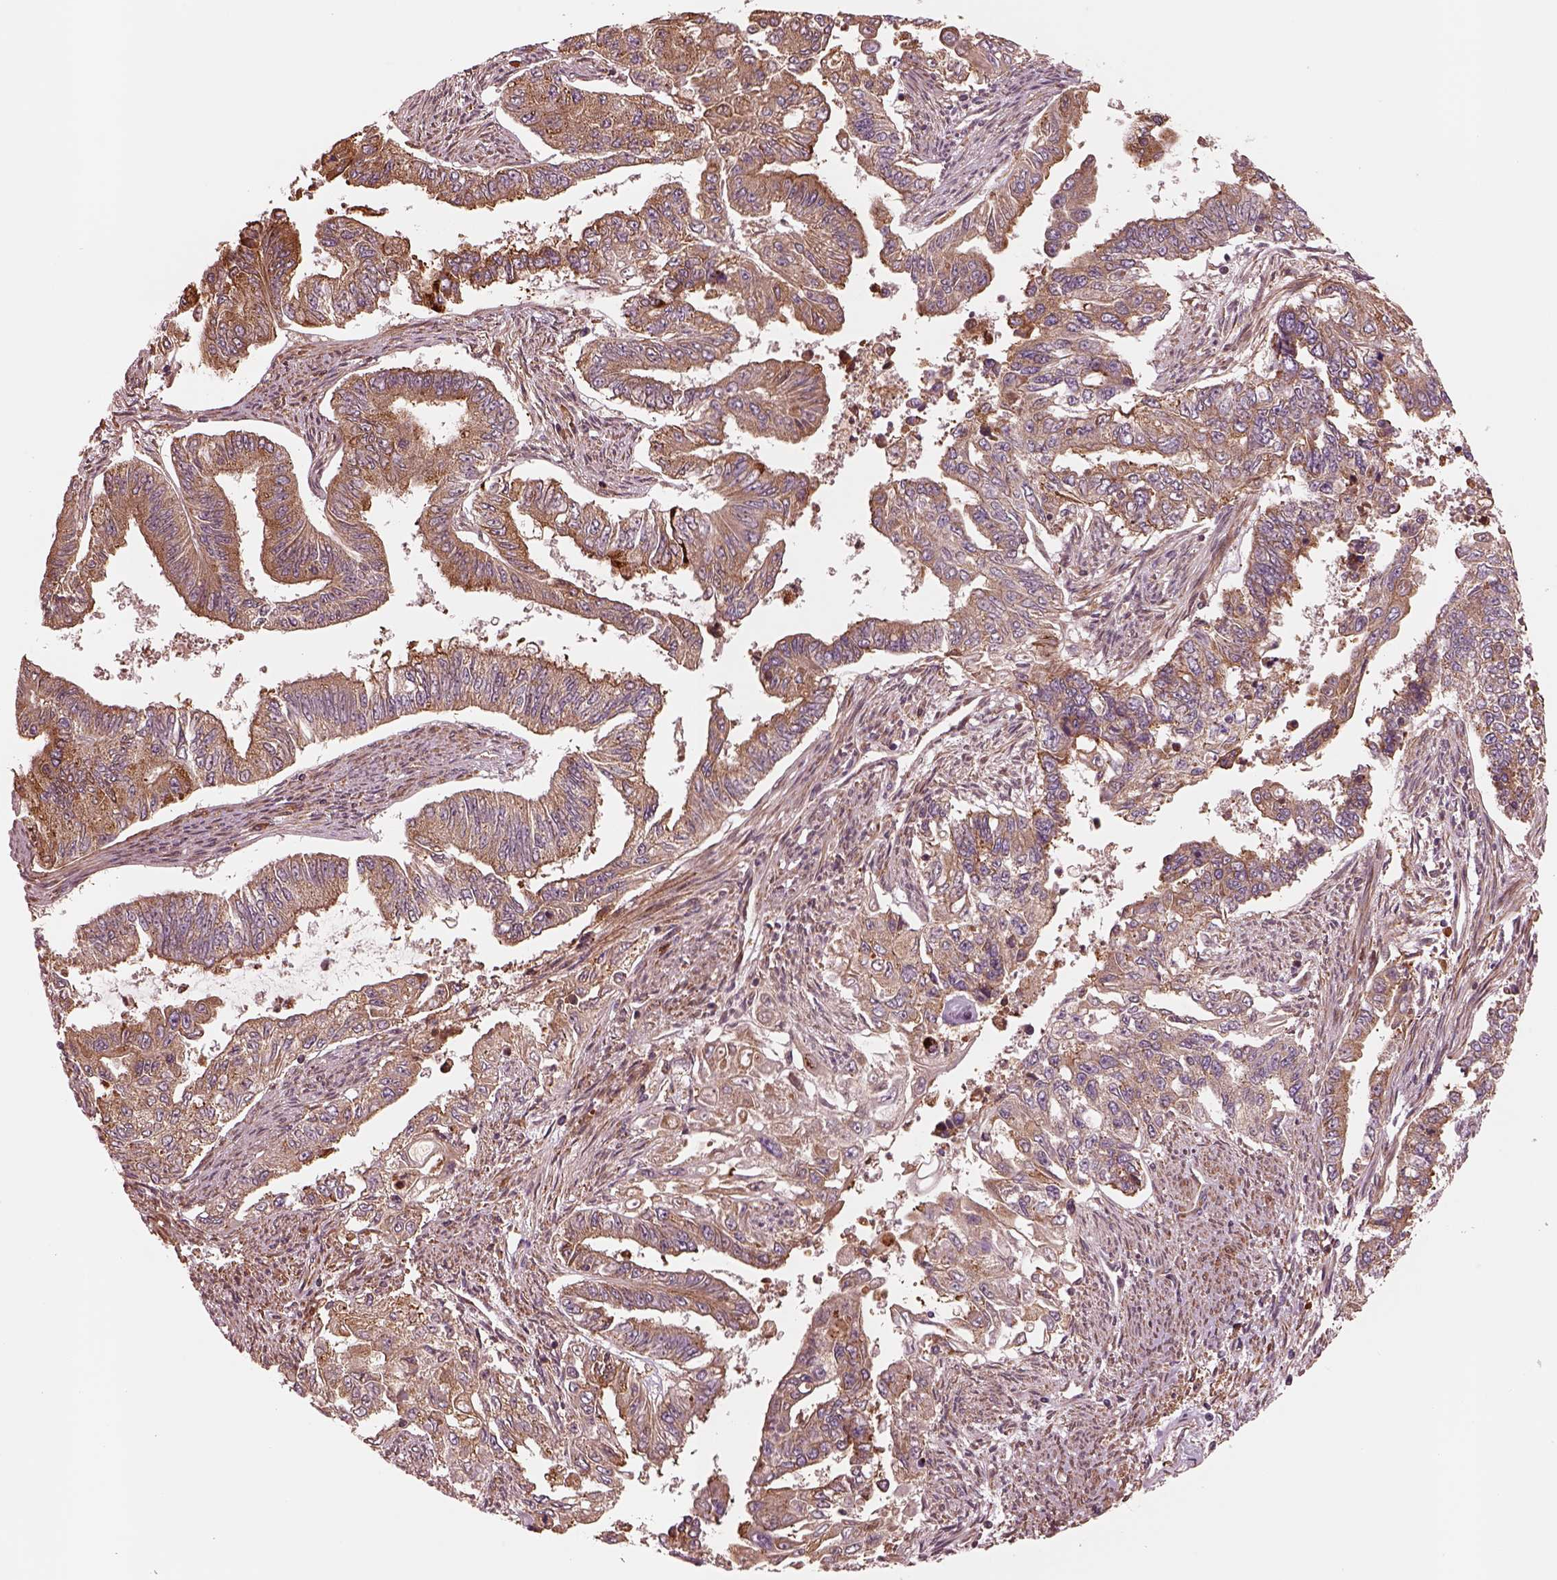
{"staining": {"intensity": "moderate", "quantity": "<25%", "location": "cytoplasmic/membranous"}, "tissue": "endometrial cancer", "cell_type": "Tumor cells", "image_type": "cancer", "snomed": [{"axis": "morphology", "description": "Adenocarcinoma, NOS"}, {"axis": "topography", "description": "Uterus"}], "caption": "Protein analysis of endometrial adenocarcinoma tissue displays moderate cytoplasmic/membranous expression in about <25% of tumor cells. (brown staining indicates protein expression, while blue staining denotes nuclei).", "gene": "ASCC2", "patient": {"sex": "female", "age": 59}}